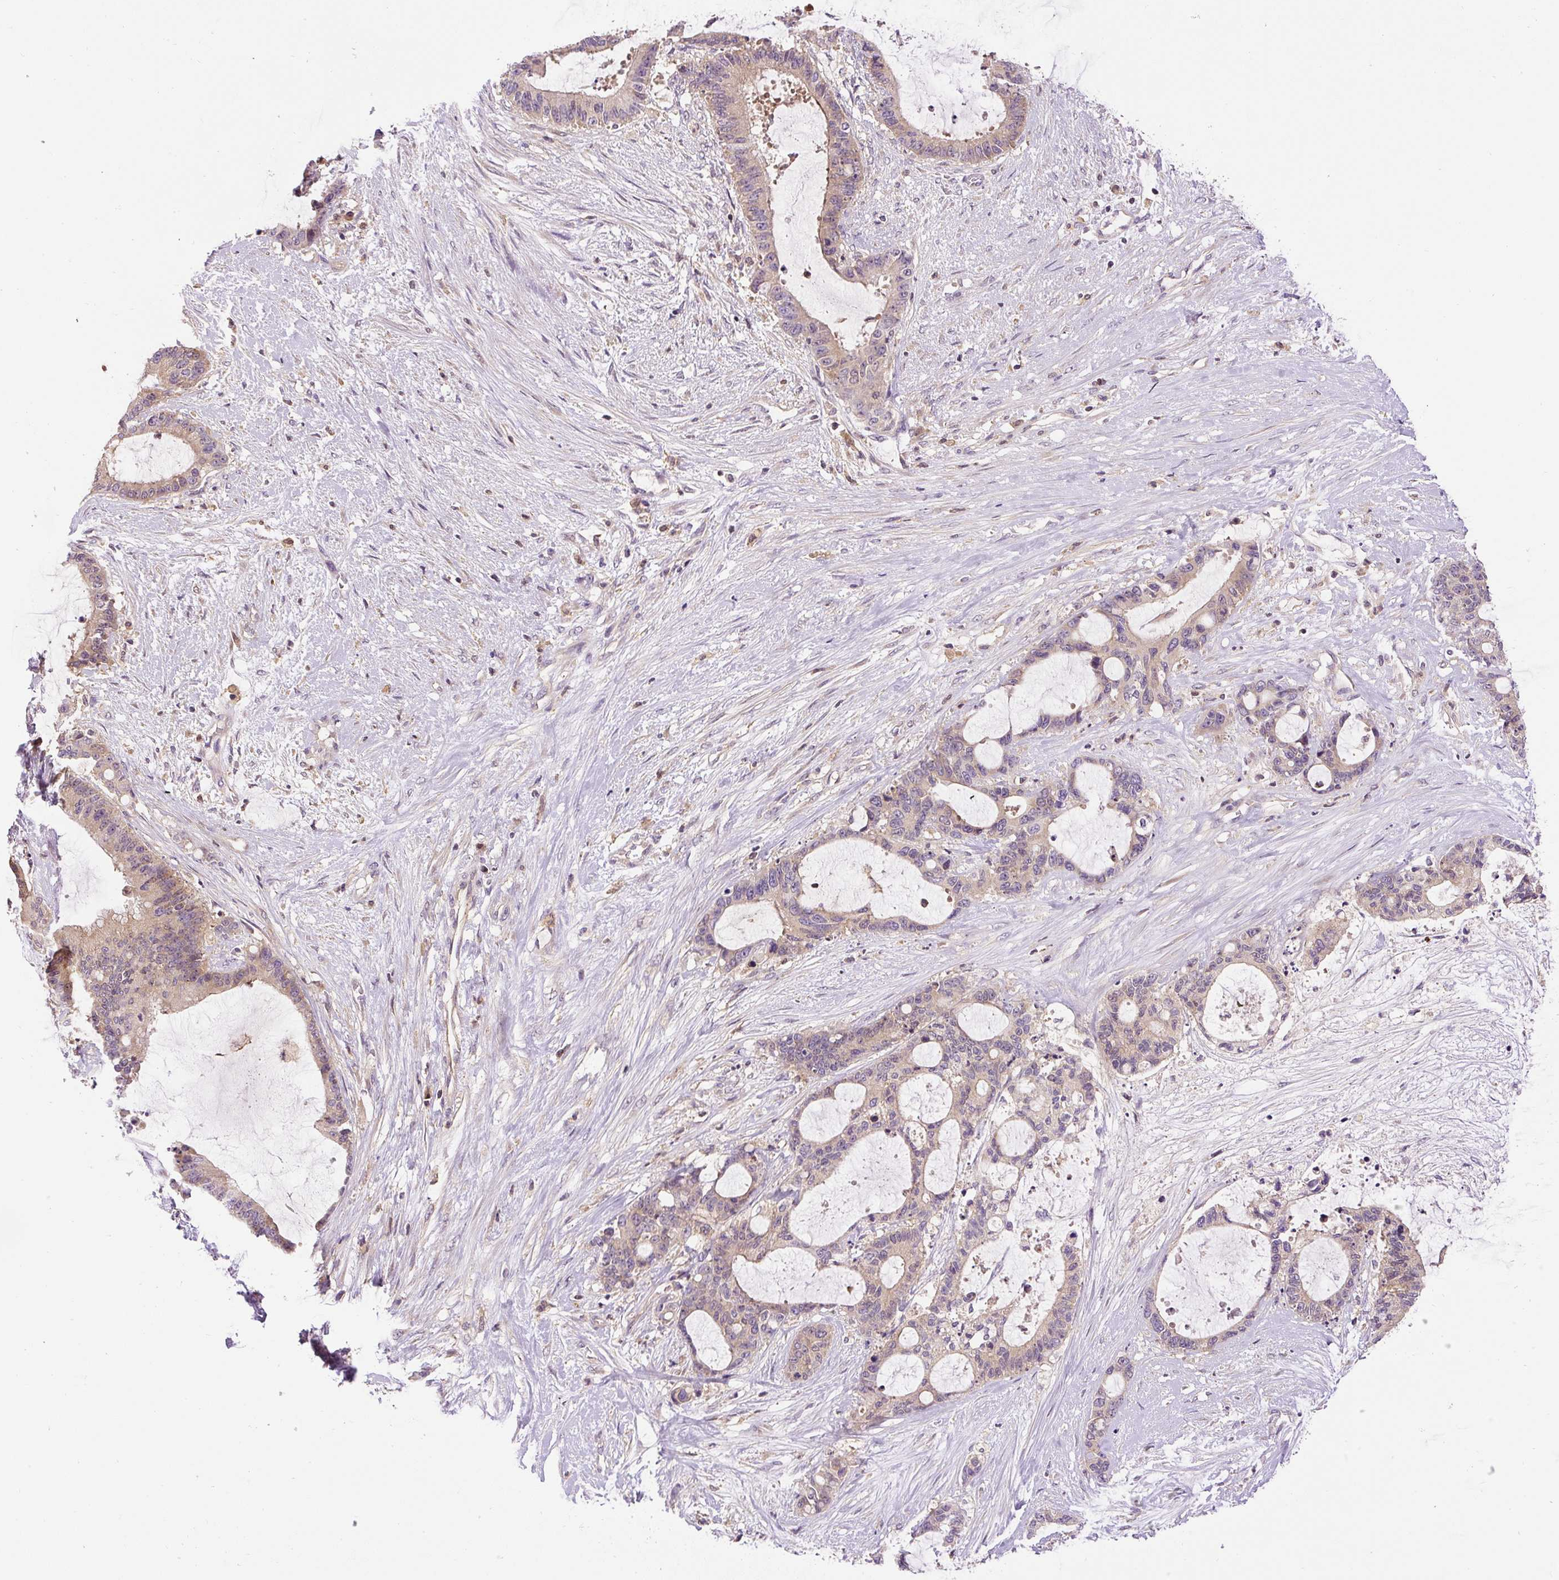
{"staining": {"intensity": "weak", "quantity": ">75%", "location": "cytoplasmic/membranous"}, "tissue": "liver cancer", "cell_type": "Tumor cells", "image_type": "cancer", "snomed": [{"axis": "morphology", "description": "Normal tissue, NOS"}, {"axis": "morphology", "description": "Cholangiocarcinoma"}, {"axis": "topography", "description": "Liver"}, {"axis": "topography", "description": "Peripheral nerve tissue"}], "caption": "Tumor cells display weak cytoplasmic/membranous positivity in approximately >75% of cells in liver cancer.", "gene": "CCDC28A", "patient": {"sex": "female", "age": 73}}